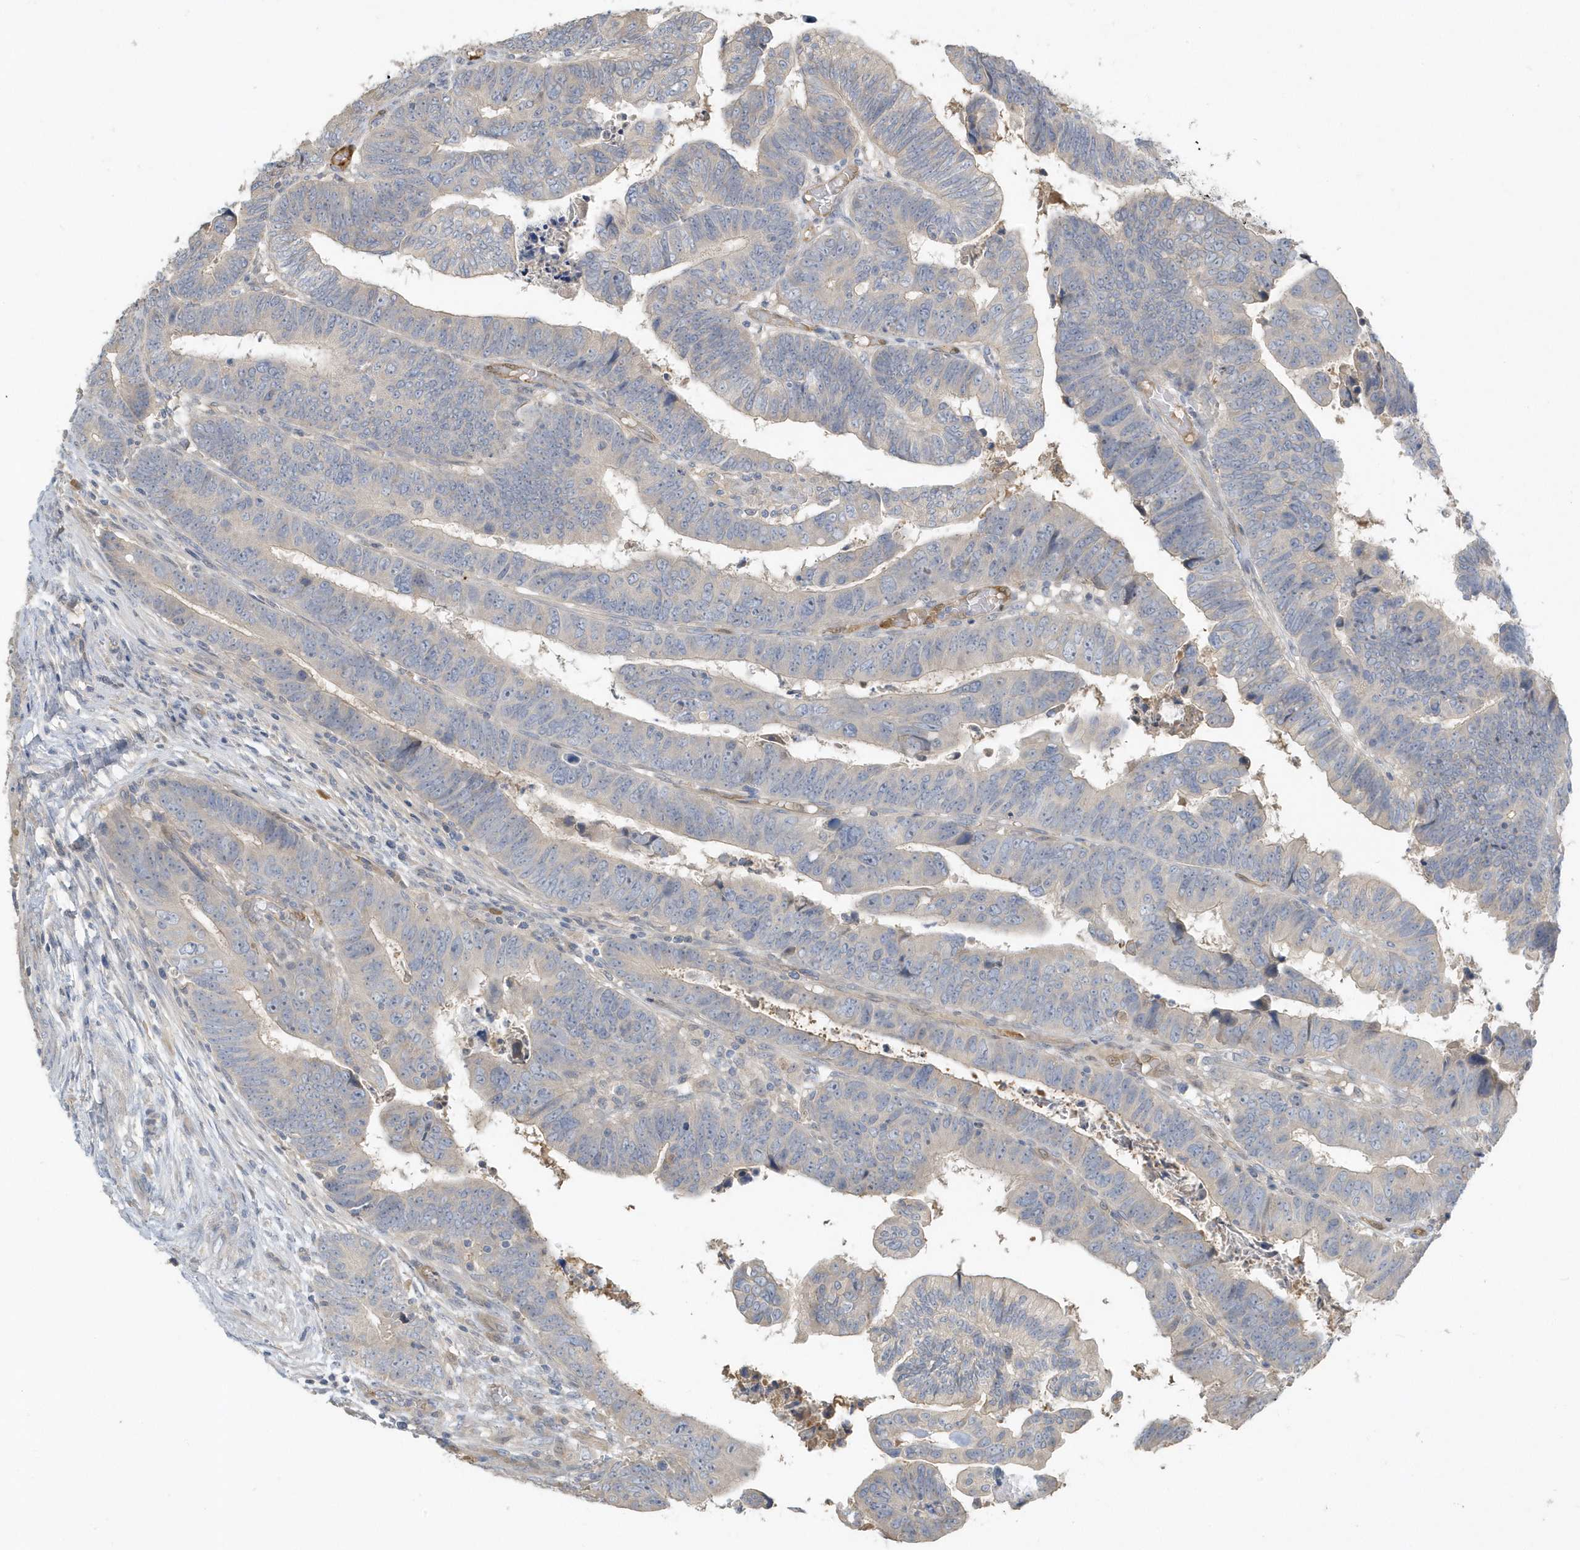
{"staining": {"intensity": "negative", "quantity": "none", "location": "none"}, "tissue": "colorectal cancer", "cell_type": "Tumor cells", "image_type": "cancer", "snomed": [{"axis": "morphology", "description": "Normal tissue, NOS"}, {"axis": "morphology", "description": "Adenocarcinoma, NOS"}, {"axis": "topography", "description": "Rectum"}], "caption": "Immunohistochemical staining of human colorectal adenocarcinoma shows no significant expression in tumor cells.", "gene": "USP53", "patient": {"sex": "female", "age": 65}}